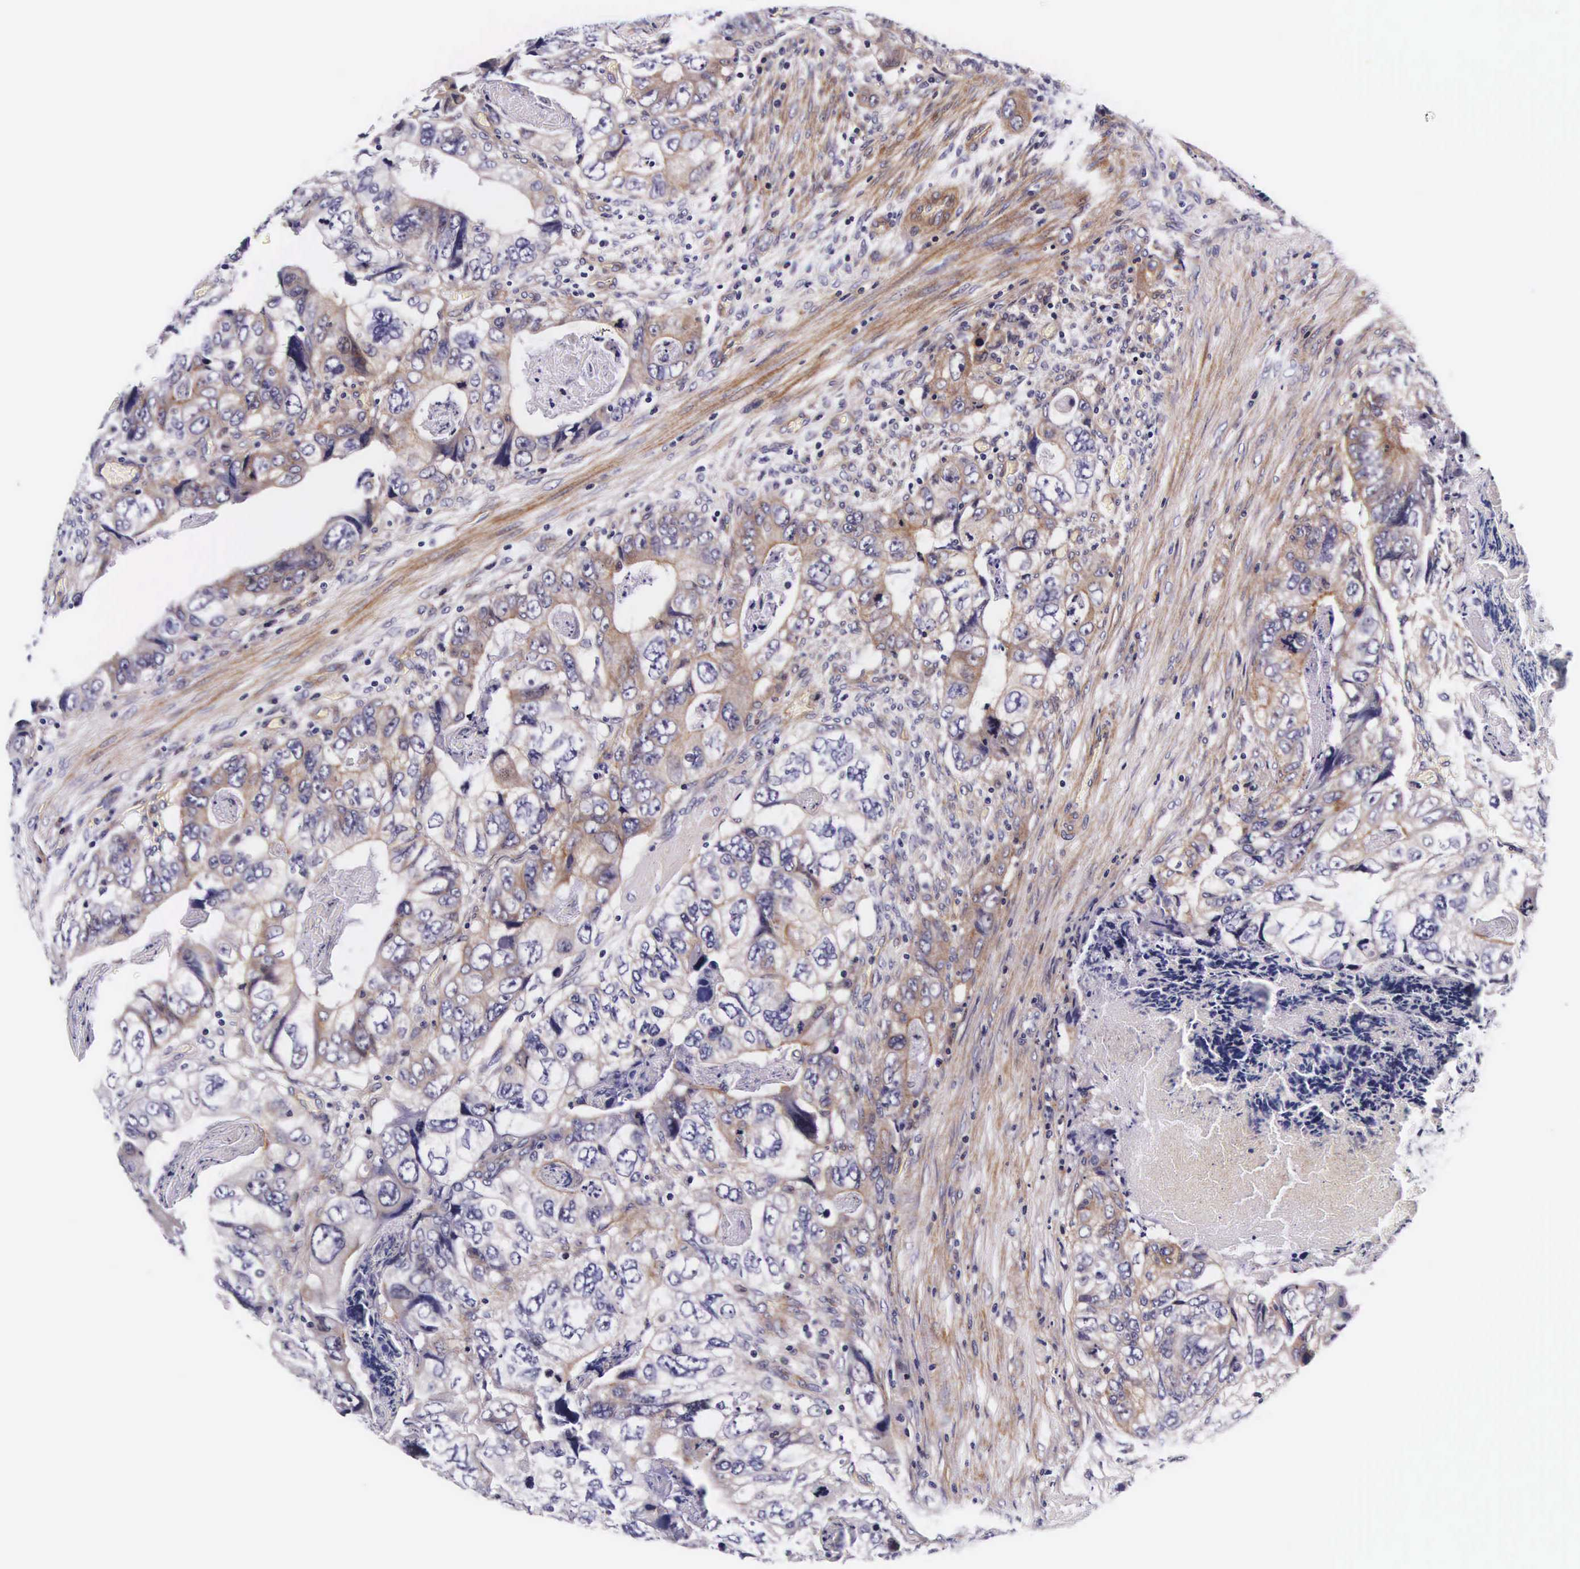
{"staining": {"intensity": "weak", "quantity": "<25%", "location": "cytoplasmic/membranous"}, "tissue": "colorectal cancer", "cell_type": "Tumor cells", "image_type": "cancer", "snomed": [{"axis": "morphology", "description": "Adenocarcinoma, NOS"}, {"axis": "topography", "description": "Rectum"}], "caption": "Colorectal adenocarcinoma was stained to show a protein in brown. There is no significant positivity in tumor cells. (Stains: DAB (3,3'-diaminobenzidine) IHC with hematoxylin counter stain, Microscopy: brightfield microscopy at high magnification).", "gene": "UPRT", "patient": {"sex": "female", "age": 82}}